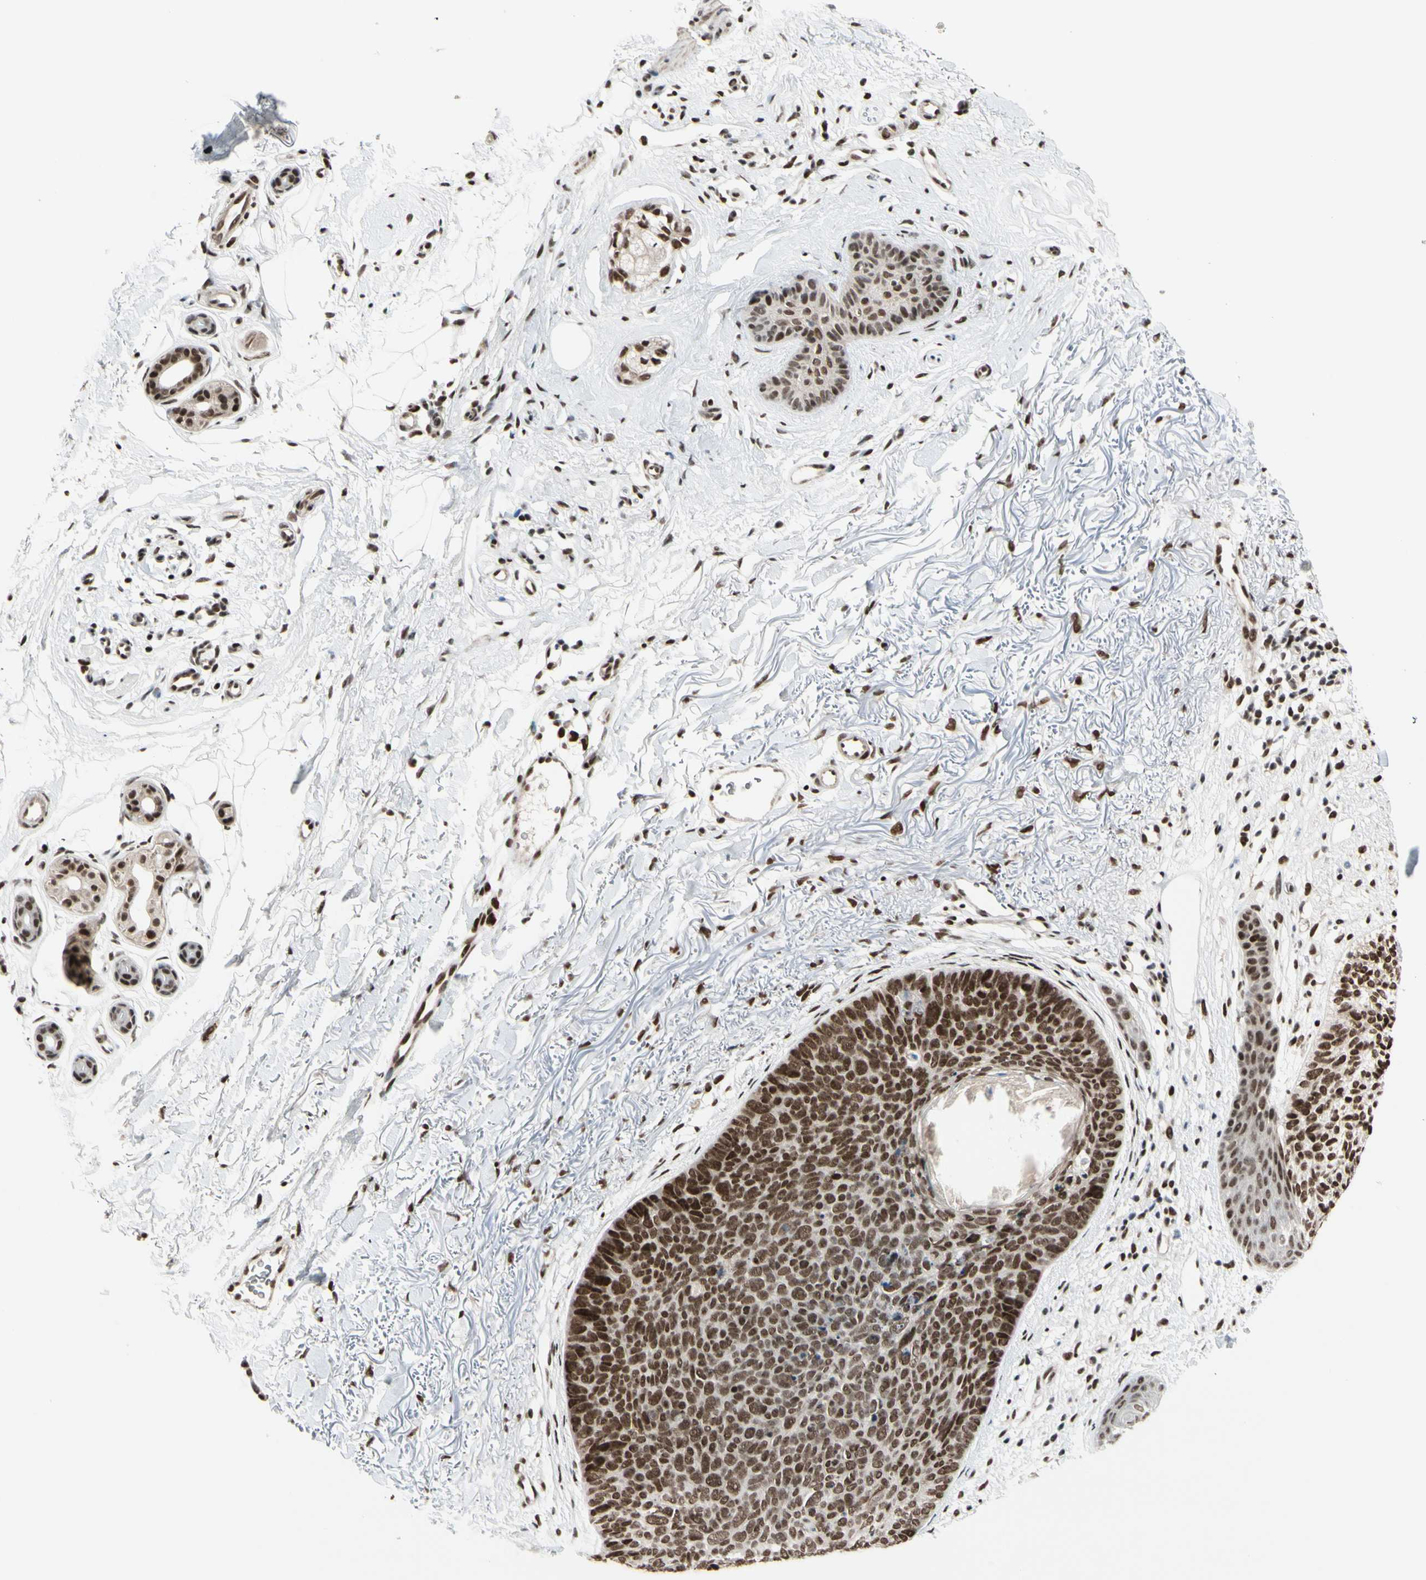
{"staining": {"intensity": "strong", "quantity": ">75%", "location": "nuclear"}, "tissue": "skin cancer", "cell_type": "Tumor cells", "image_type": "cancer", "snomed": [{"axis": "morphology", "description": "Basal cell carcinoma"}, {"axis": "topography", "description": "Skin"}], "caption": "This histopathology image displays skin basal cell carcinoma stained with IHC to label a protein in brown. The nuclear of tumor cells show strong positivity for the protein. Nuclei are counter-stained blue.", "gene": "CHAMP1", "patient": {"sex": "female", "age": 70}}